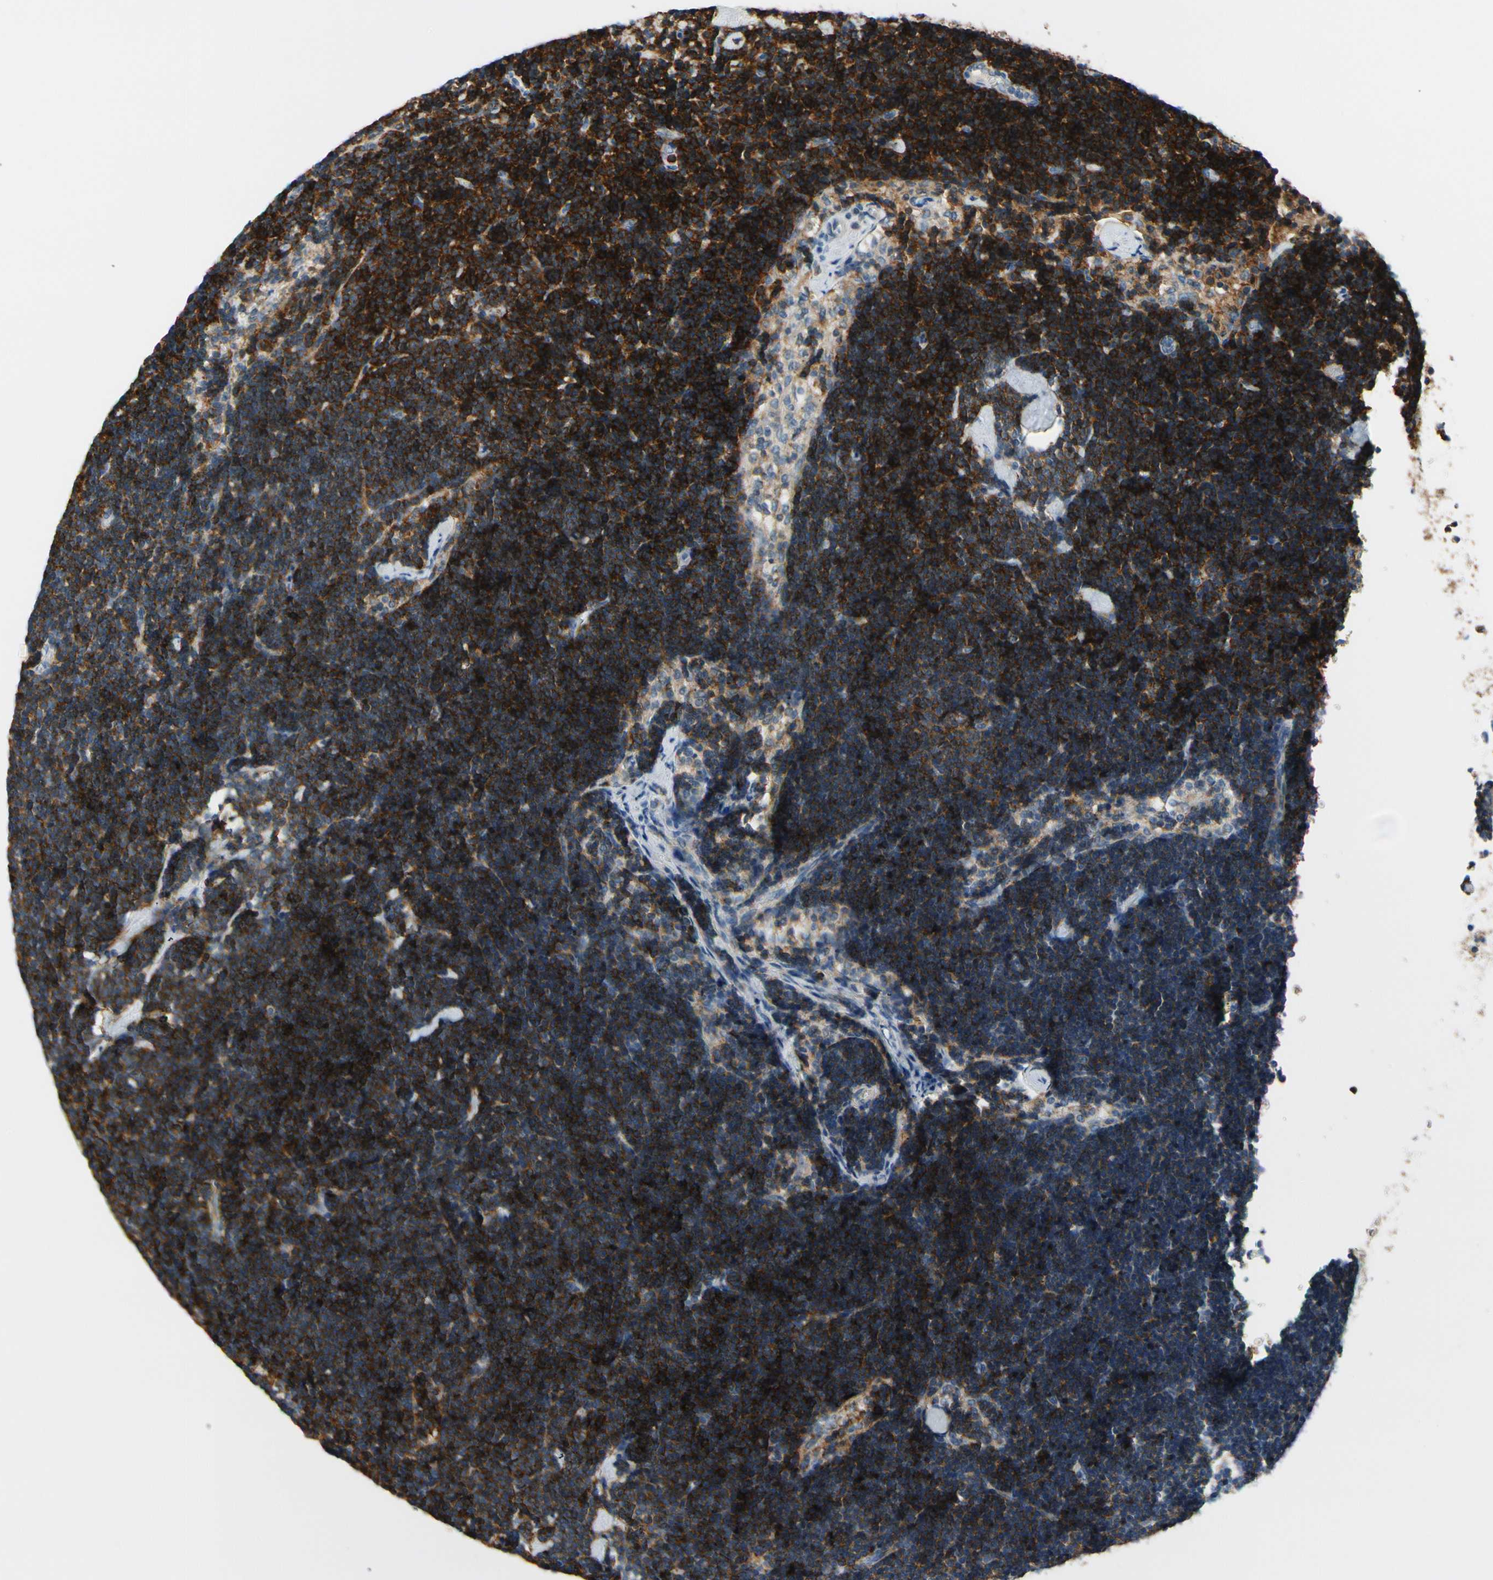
{"staining": {"intensity": "strong", "quantity": ">75%", "location": "cytoplasmic/membranous"}, "tissue": "lymph node", "cell_type": "Germinal center cells", "image_type": "normal", "snomed": [{"axis": "morphology", "description": "Normal tissue, NOS"}, {"axis": "topography", "description": "Lymph node"}], "caption": "Germinal center cells display strong cytoplasmic/membranous expression in about >75% of cells in benign lymph node.", "gene": "FCER2", "patient": {"sex": "male", "age": 63}}